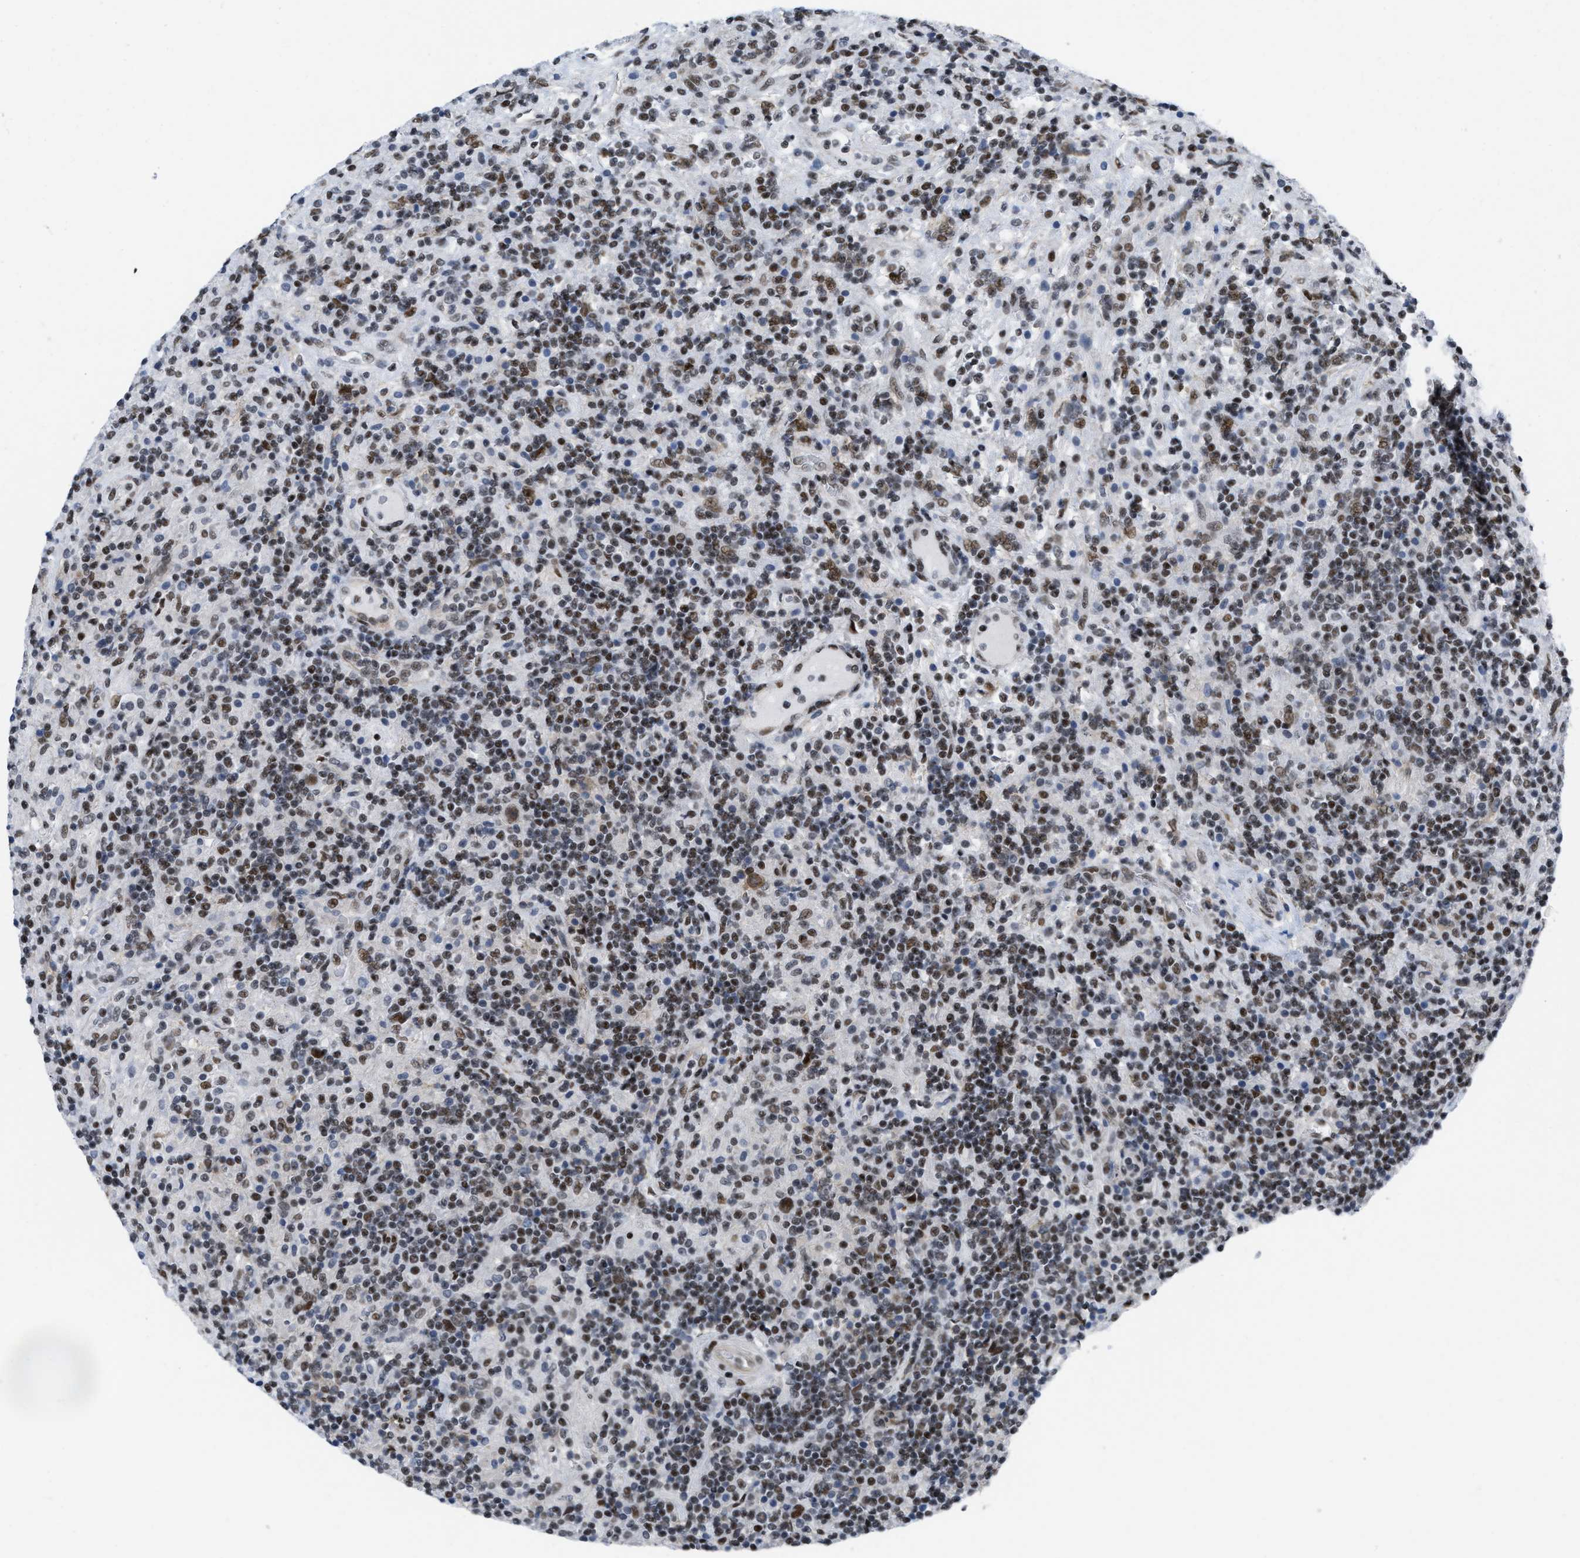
{"staining": {"intensity": "moderate", "quantity": ">75%", "location": "nuclear"}, "tissue": "lymphoma", "cell_type": "Tumor cells", "image_type": "cancer", "snomed": [{"axis": "morphology", "description": "Hodgkin's disease, NOS"}, {"axis": "topography", "description": "Lymph node"}], "caption": "Hodgkin's disease stained with a brown dye exhibits moderate nuclear positive expression in about >75% of tumor cells.", "gene": "MIER1", "patient": {"sex": "male", "age": 70}}